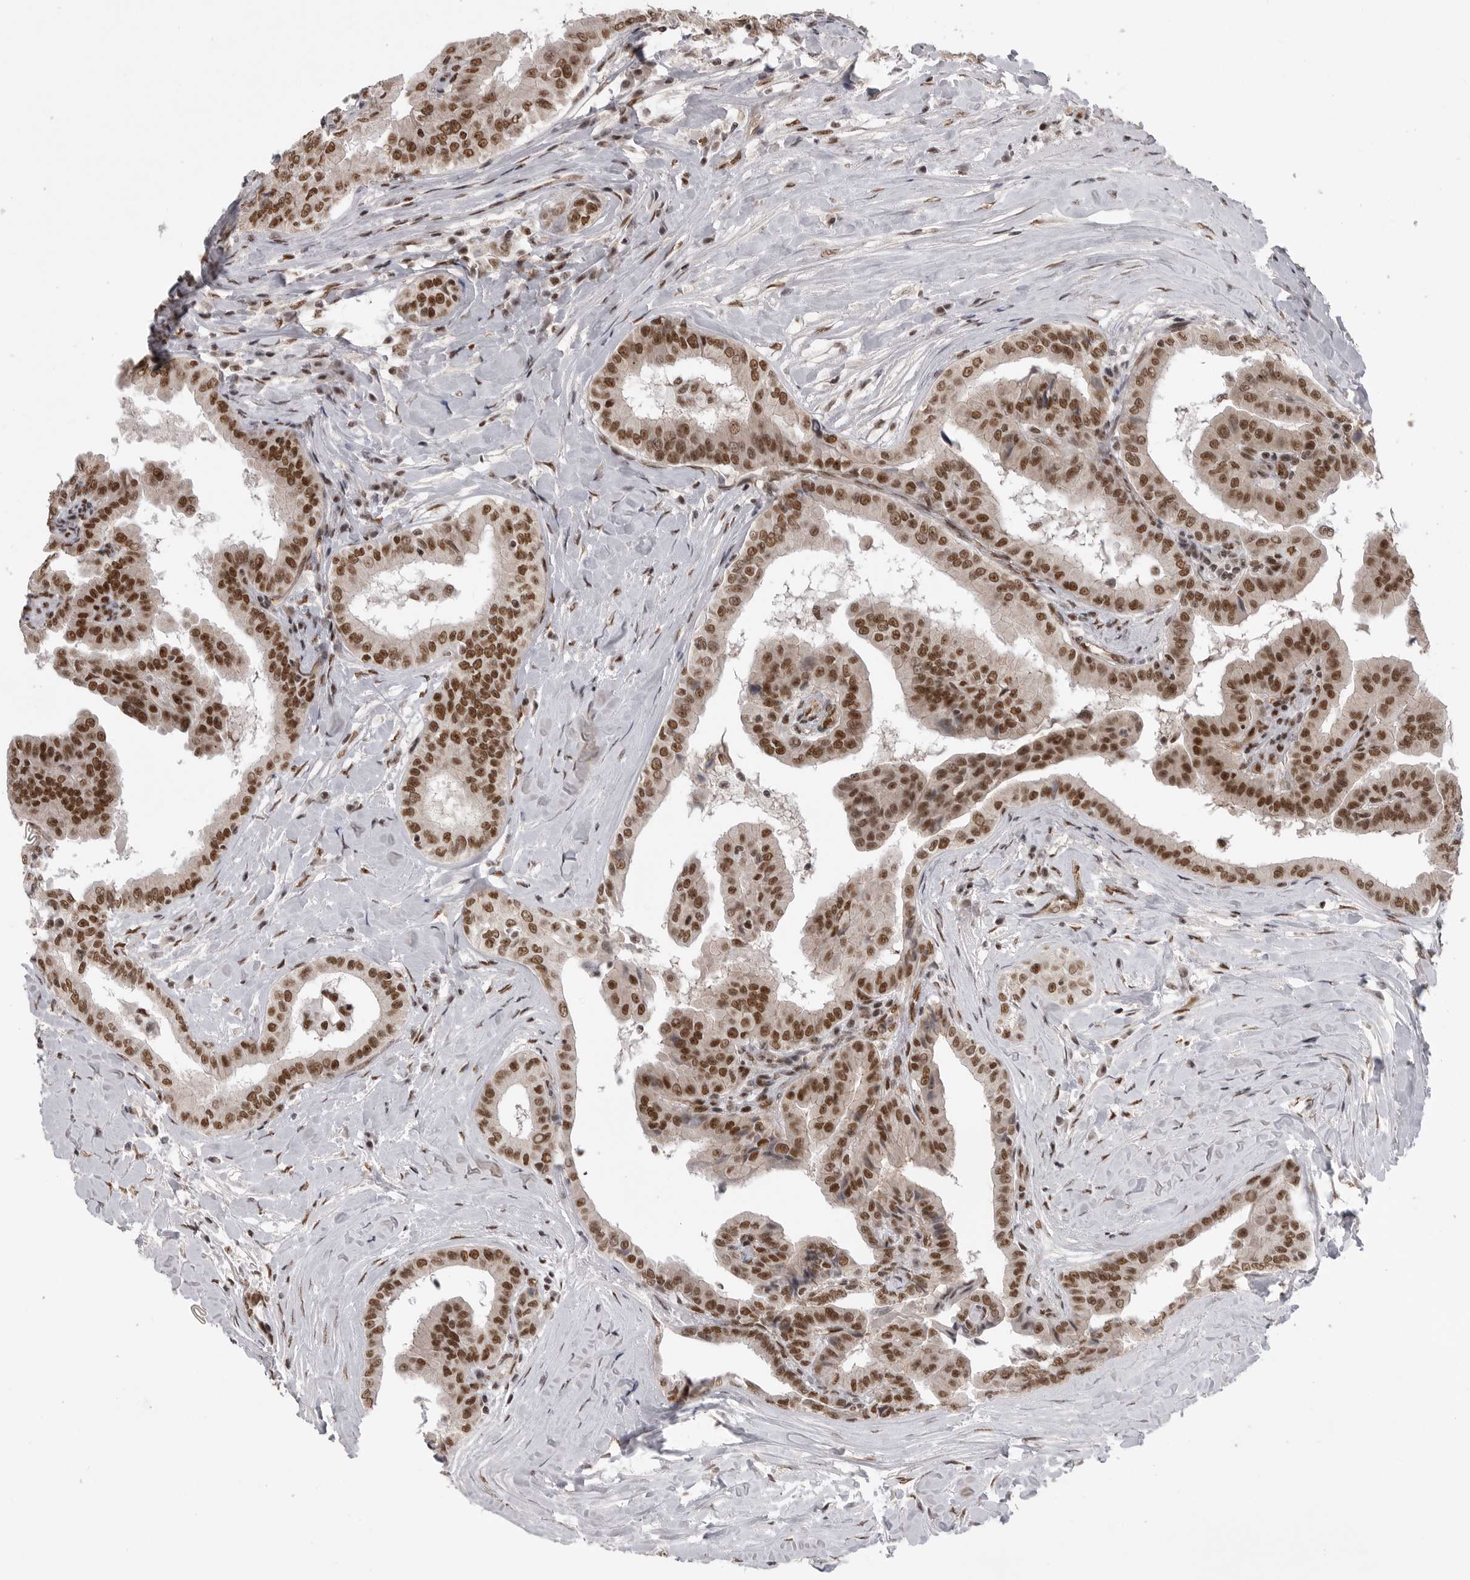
{"staining": {"intensity": "strong", "quantity": ">75%", "location": "nuclear"}, "tissue": "thyroid cancer", "cell_type": "Tumor cells", "image_type": "cancer", "snomed": [{"axis": "morphology", "description": "Papillary adenocarcinoma, NOS"}, {"axis": "topography", "description": "Thyroid gland"}], "caption": "The immunohistochemical stain highlights strong nuclear positivity in tumor cells of thyroid cancer tissue. (Stains: DAB in brown, nuclei in blue, Microscopy: brightfield microscopy at high magnification).", "gene": "PPP1R8", "patient": {"sex": "male", "age": 33}}